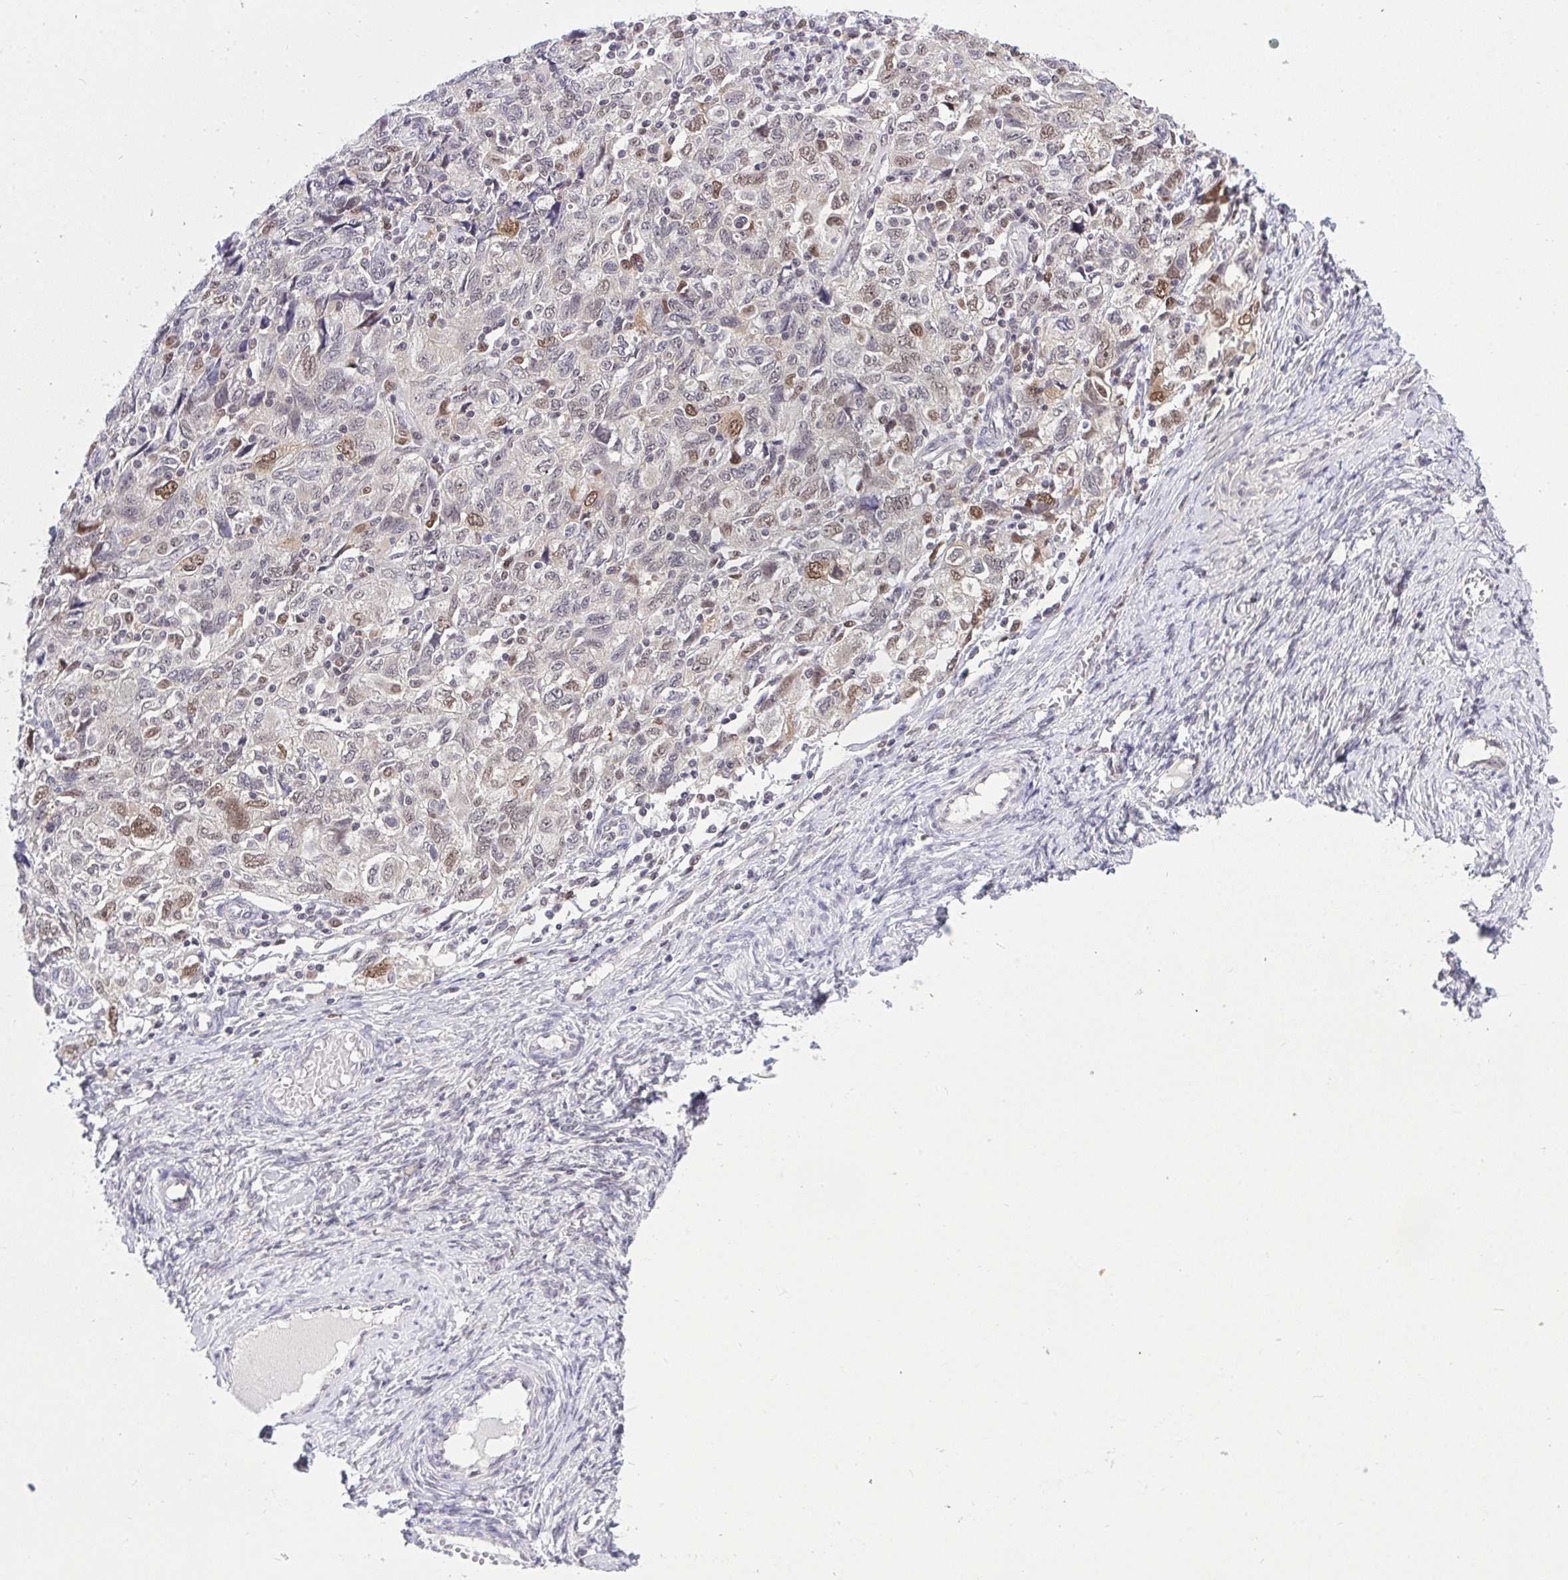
{"staining": {"intensity": "weak", "quantity": "<25%", "location": "nuclear"}, "tissue": "ovarian cancer", "cell_type": "Tumor cells", "image_type": "cancer", "snomed": [{"axis": "morphology", "description": "Carcinoma, NOS"}, {"axis": "morphology", "description": "Cystadenocarcinoma, serous, NOS"}, {"axis": "topography", "description": "Ovary"}], "caption": "A micrograph of human ovarian cancer (carcinoma) is negative for staining in tumor cells.", "gene": "RFC4", "patient": {"sex": "female", "age": 69}}